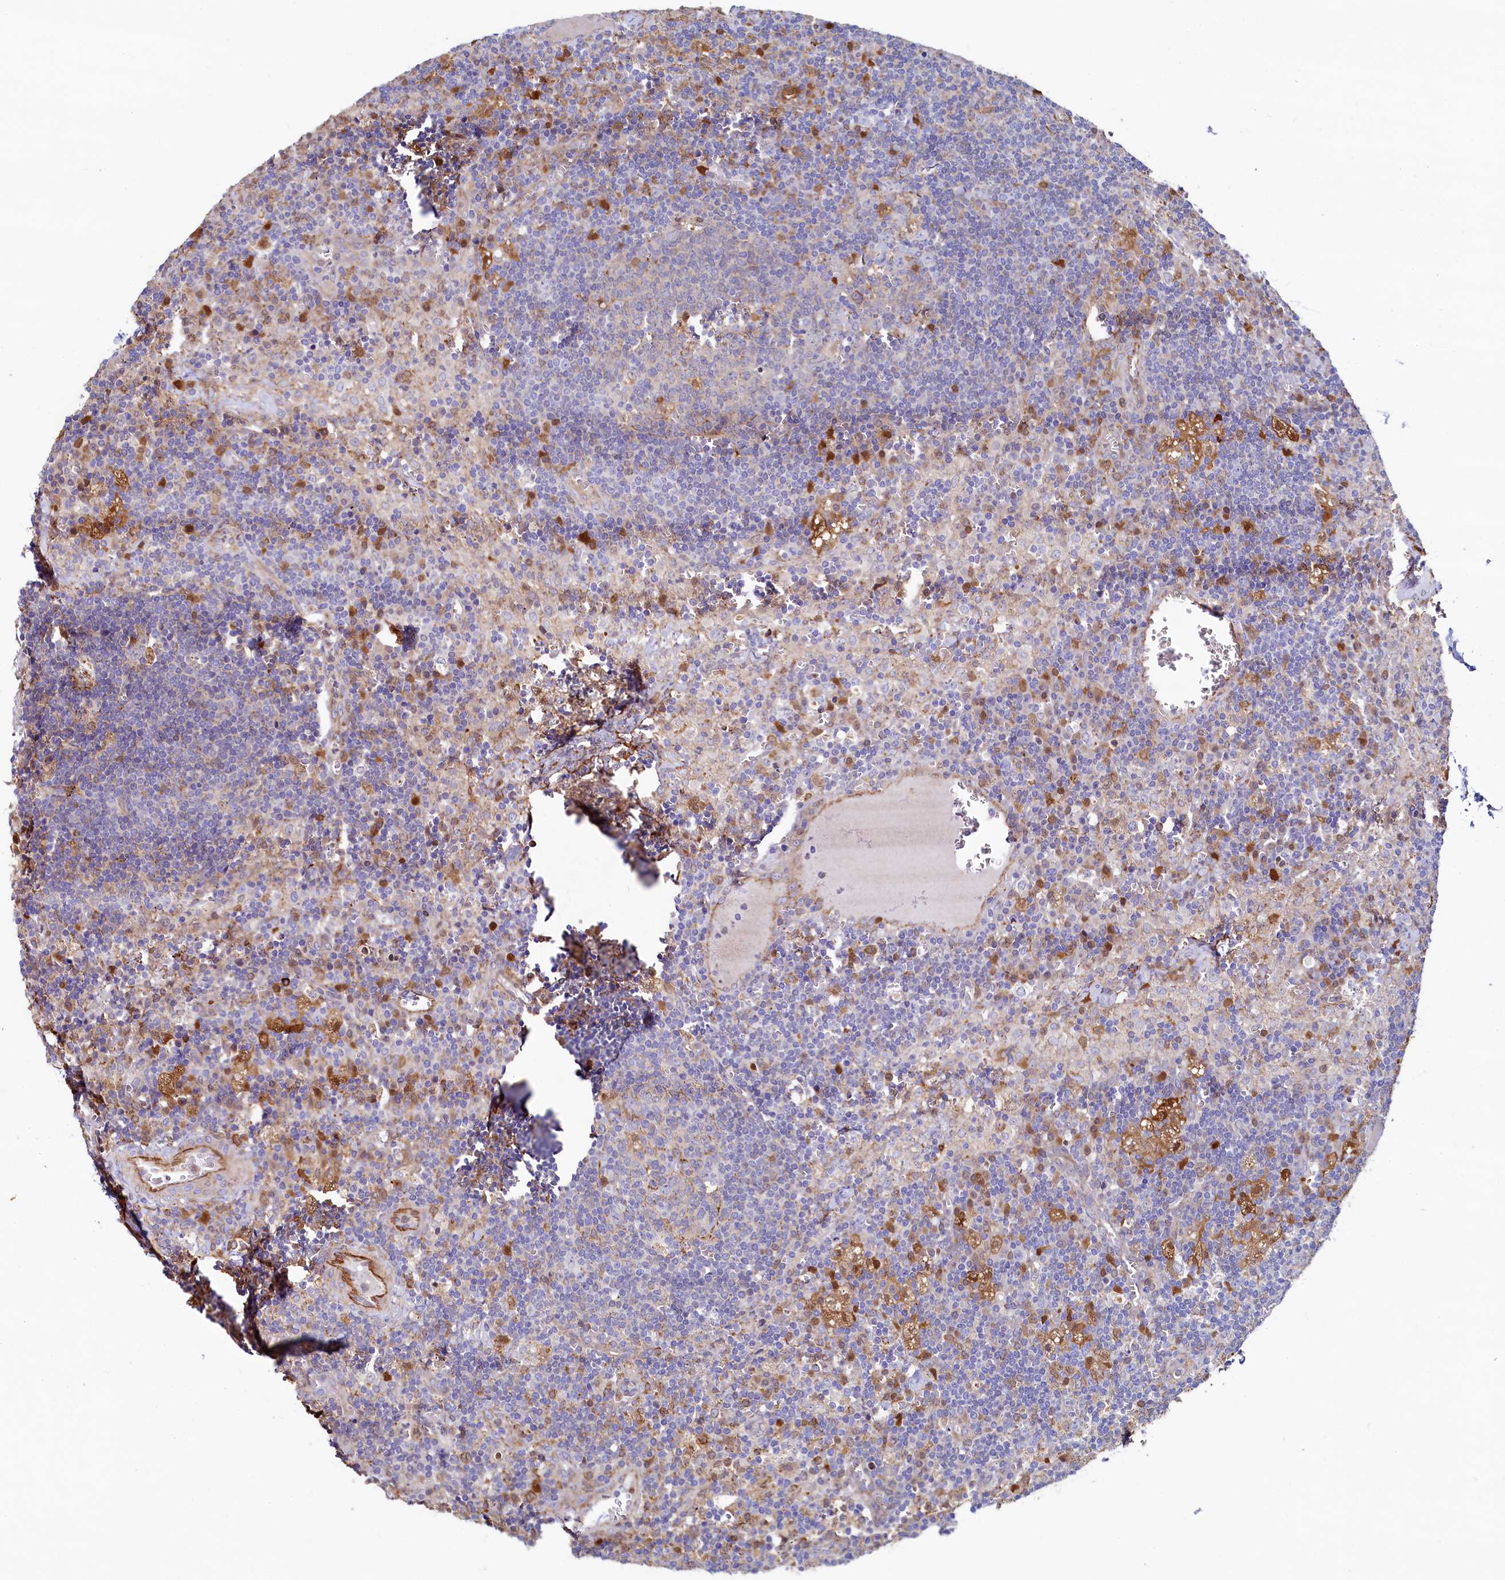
{"staining": {"intensity": "moderate", "quantity": "<25%", "location": "cytoplasmic/membranous"}, "tissue": "lymph node", "cell_type": "Germinal center cells", "image_type": "normal", "snomed": [{"axis": "morphology", "description": "Normal tissue, NOS"}, {"axis": "topography", "description": "Lymph node"}], "caption": "Immunohistochemistry (IHC) image of benign lymph node: human lymph node stained using IHC reveals low levels of moderate protein expression localized specifically in the cytoplasmic/membranous of germinal center cells, appearing as a cytoplasmic/membranous brown color.", "gene": "ASTE1", "patient": {"sex": "male", "age": 58}}